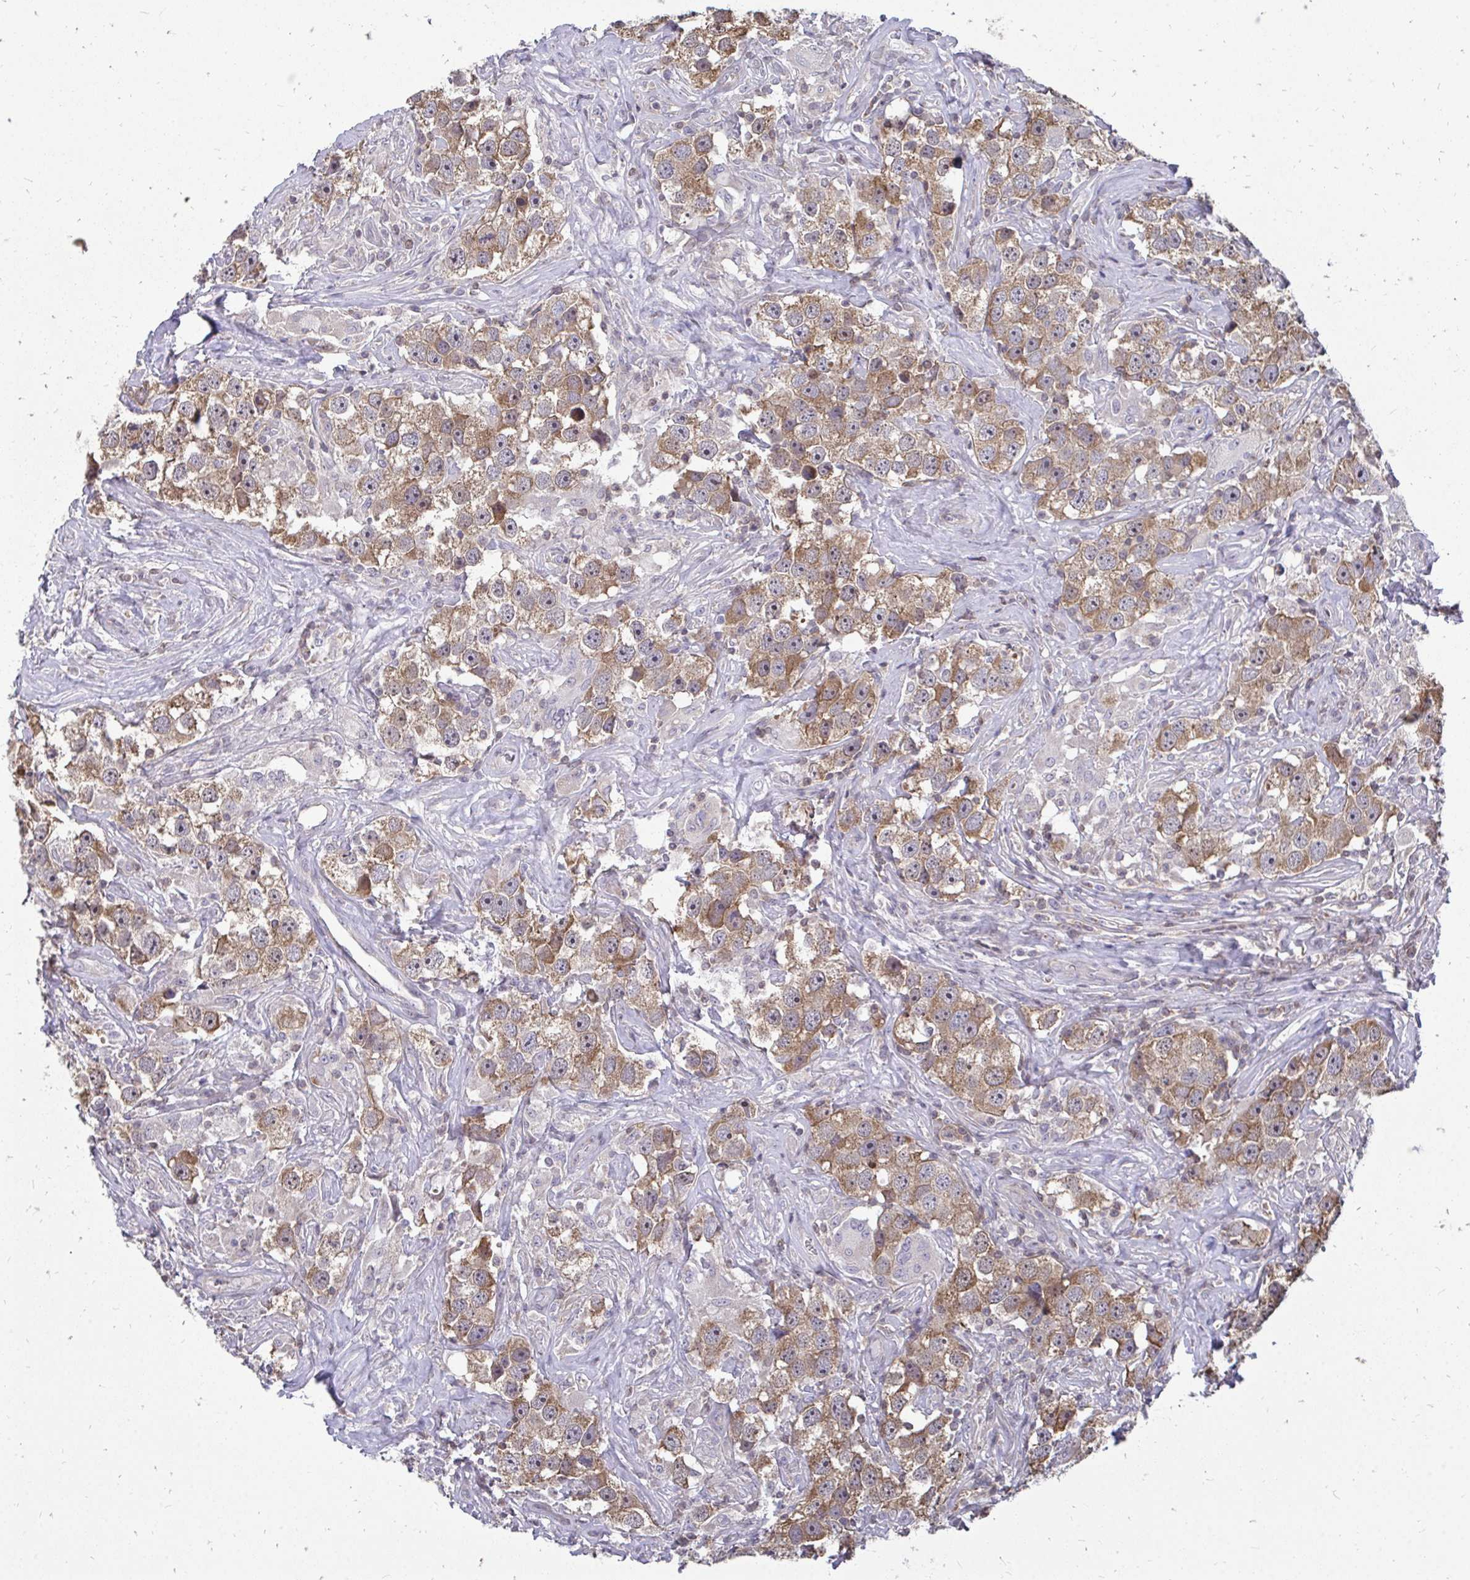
{"staining": {"intensity": "moderate", "quantity": ">75%", "location": "cytoplasmic/membranous"}, "tissue": "testis cancer", "cell_type": "Tumor cells", "image_type": "cancer", "snomed": [{"axis": "morphology", "description": "Seminoma, NOS"}, {"axis": "topography", "description": "Testis"}], "caption": "Testis cancer stained for a protein (brown) shows moderate cytoplasmic/membranous positive staining in approximately >75% of tumor cells.", "gene": "DNAJA2", "patient": {"sex": "male", "age": 49}}